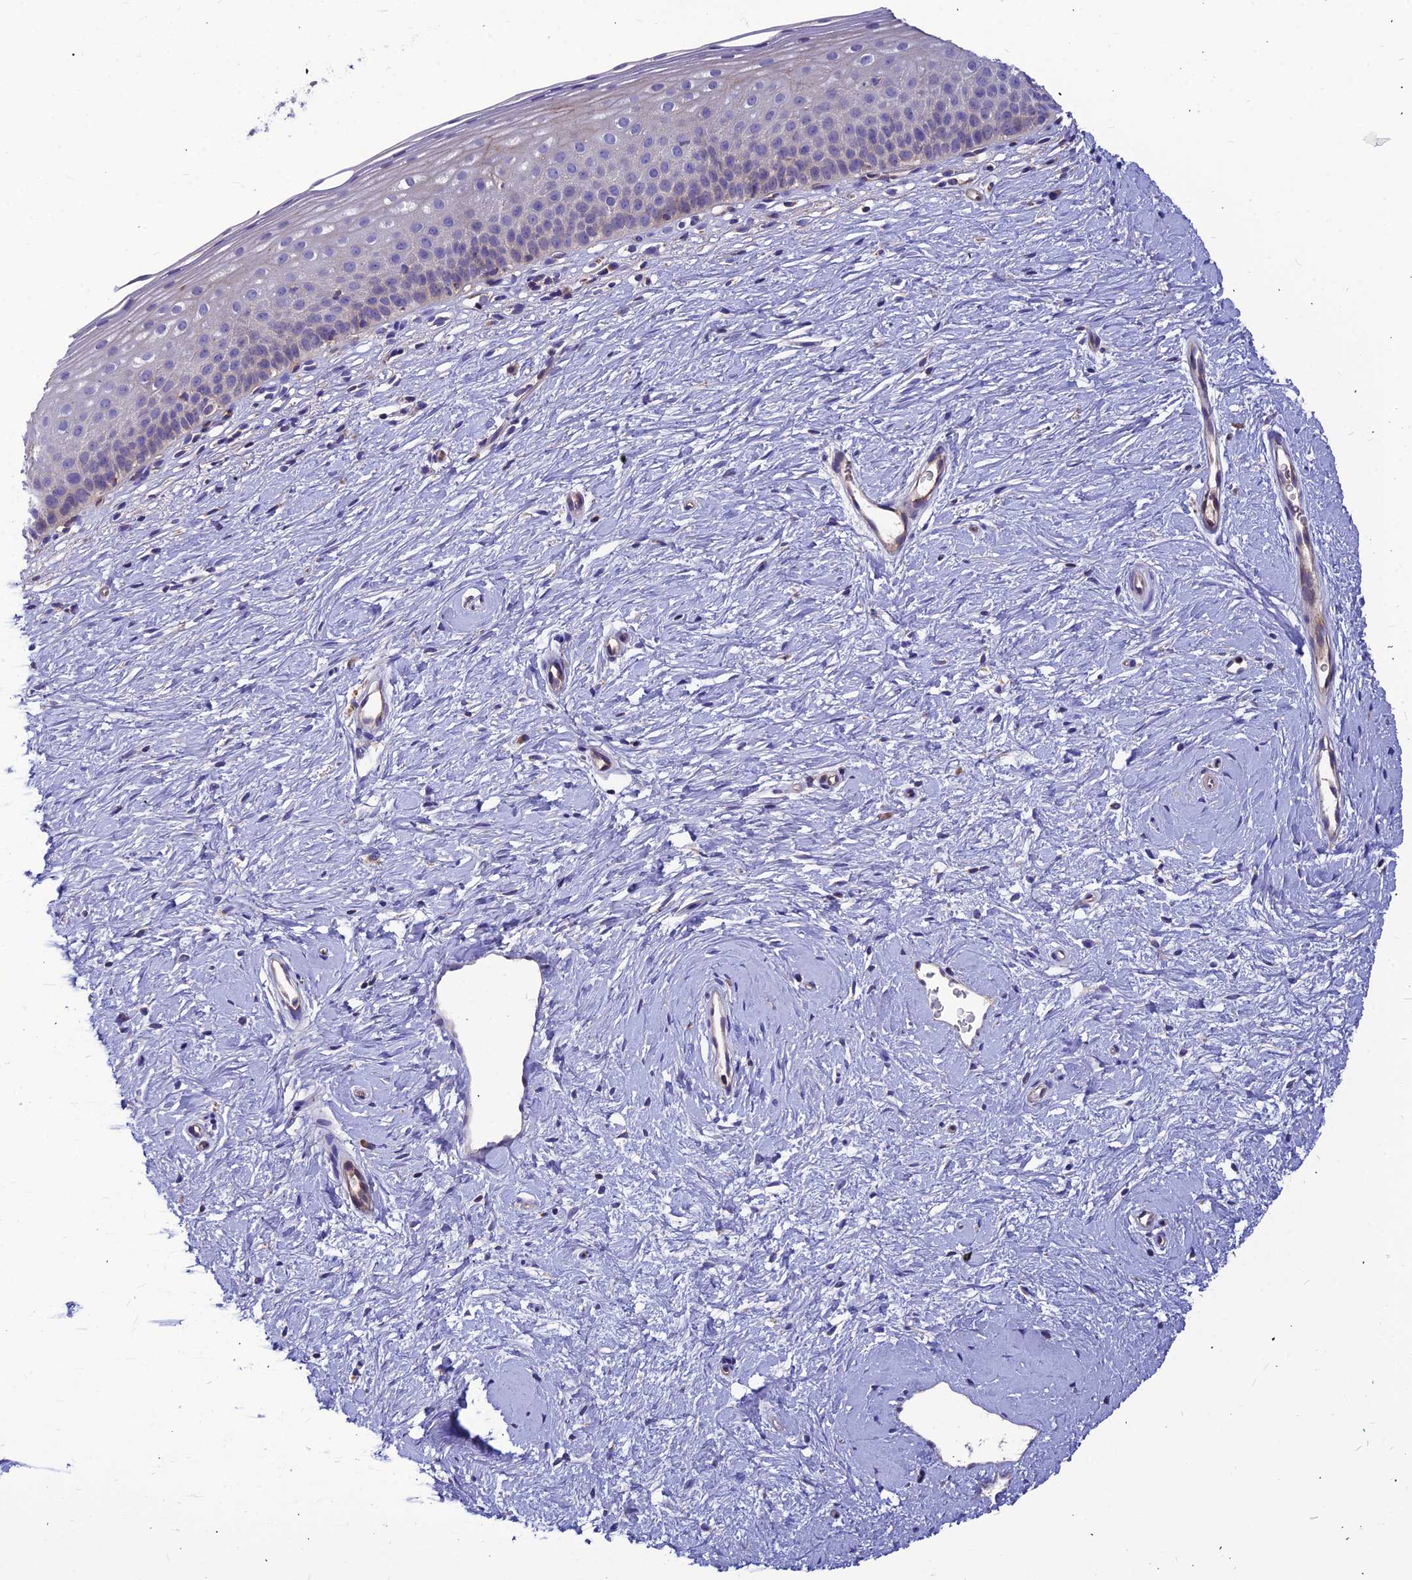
{"staining": {"intensity": "weak", "quantity": "25%-75%", "location": "cytoplasmic/membranous"}, "tissue": "cervix", "cell_type": "Glandular cells", "image_type": "normal", "snomed": [{"axis": "morphology", "description": "Normal tissue, NOS"}, {"axis": "topography", "description": "Cervix"}], "caption": "About 25%-75% of glandular cells in unremarkable cervix show weak cytoplasmic/membranous protein positivity as visualized by brown immunohistochemical staining.", "gene": "ASPHD1", "patient": {"sex": "female", "age": 57}}